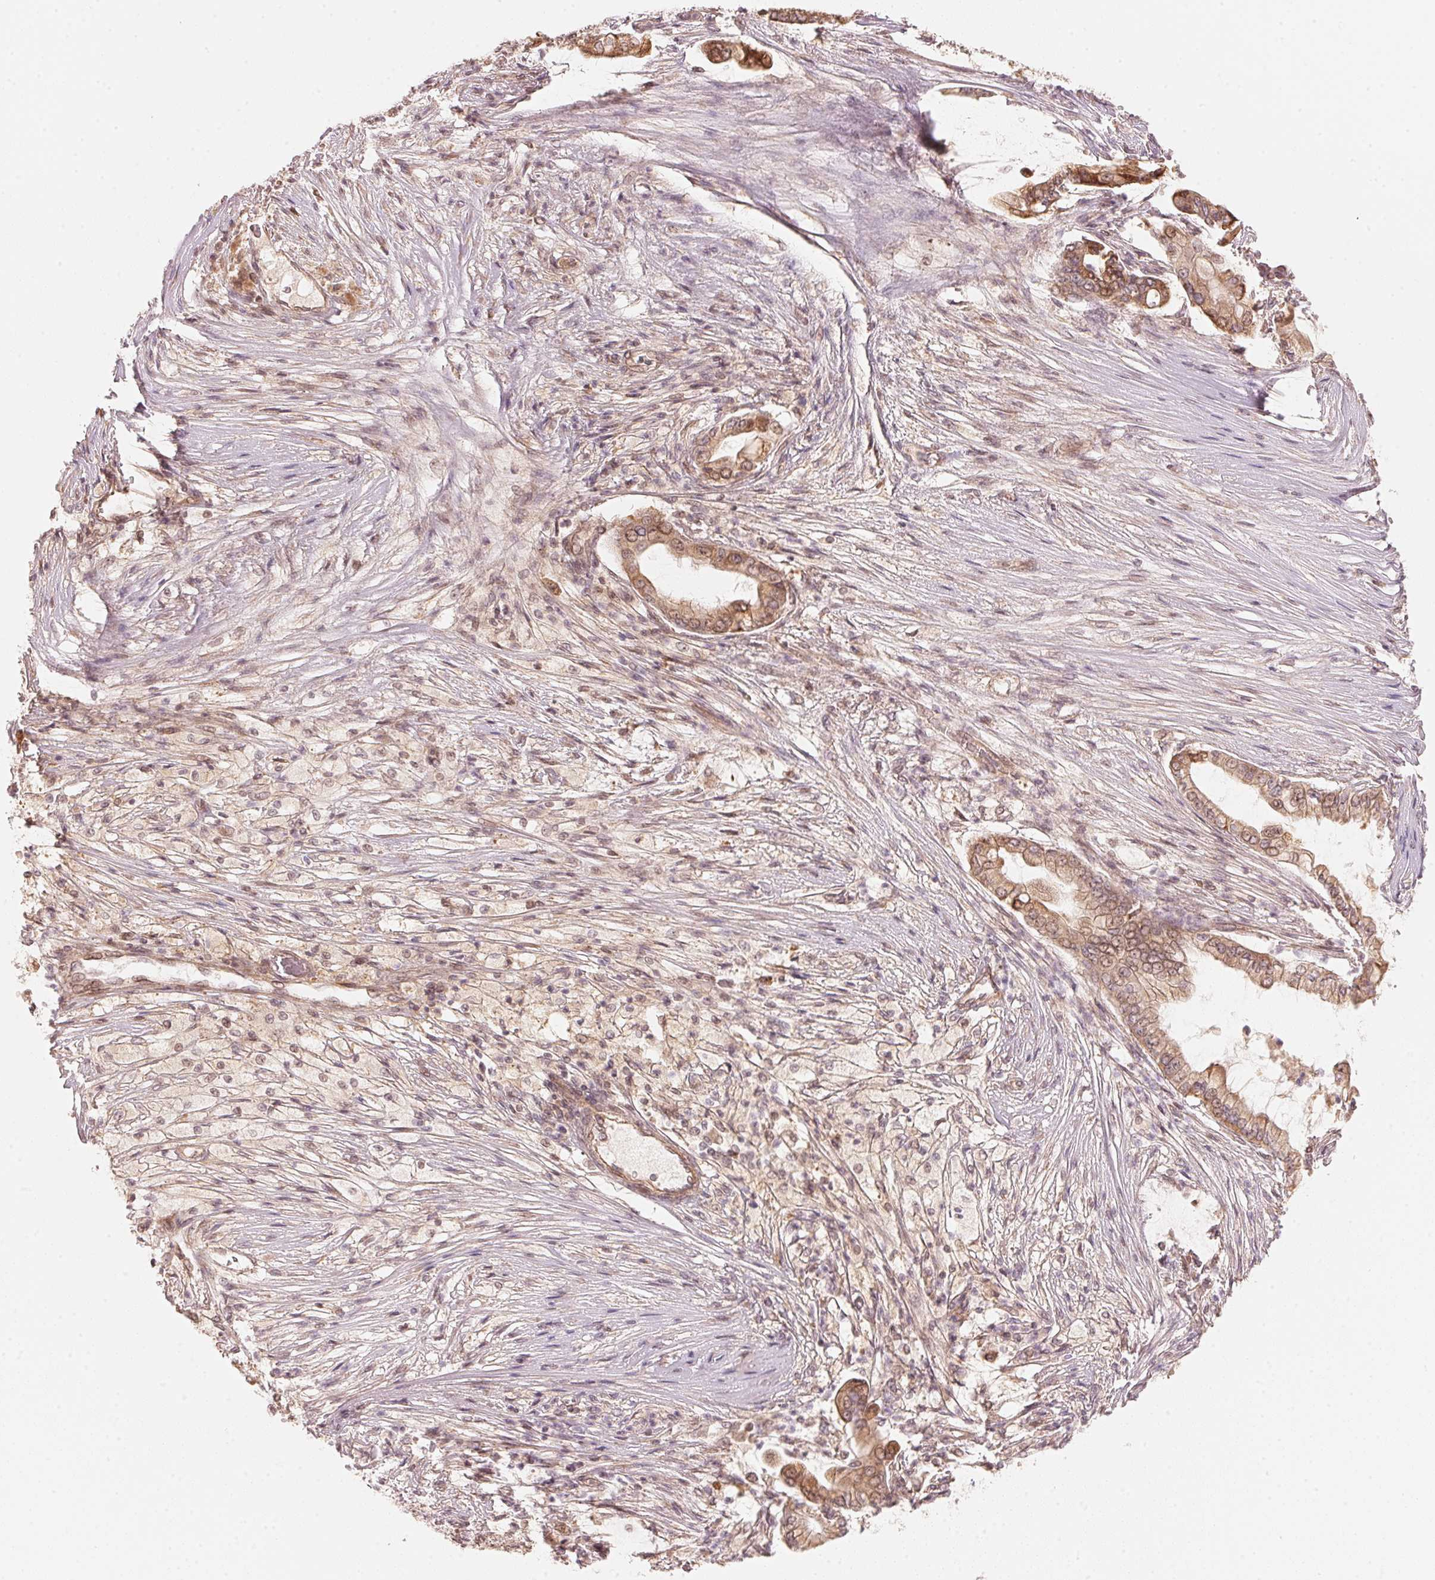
{"staining": {"intensity": "moderate", "quantity": ">75%", "location": "cytoplasmic/membranous,nuclear"}, "tissue": "pancreatic cancer", "cell_type": "Tumor cells", "image_type": "cancer", "snomed": [{"axis": "morphology", "description": "Adenocarcinoma, NOS"}, {"axis": "topography", "description": "Pancreas"}], "caption": "This micrograph exhibits IHC staining of human adenocarcinoma (pancreatic), with medium moderate cytoplasmic/membranous and nuclear positivity in approximately >75% of tumor cells.", "gene": "PRKN", "patient": {"sex": "female", "age": 69}}